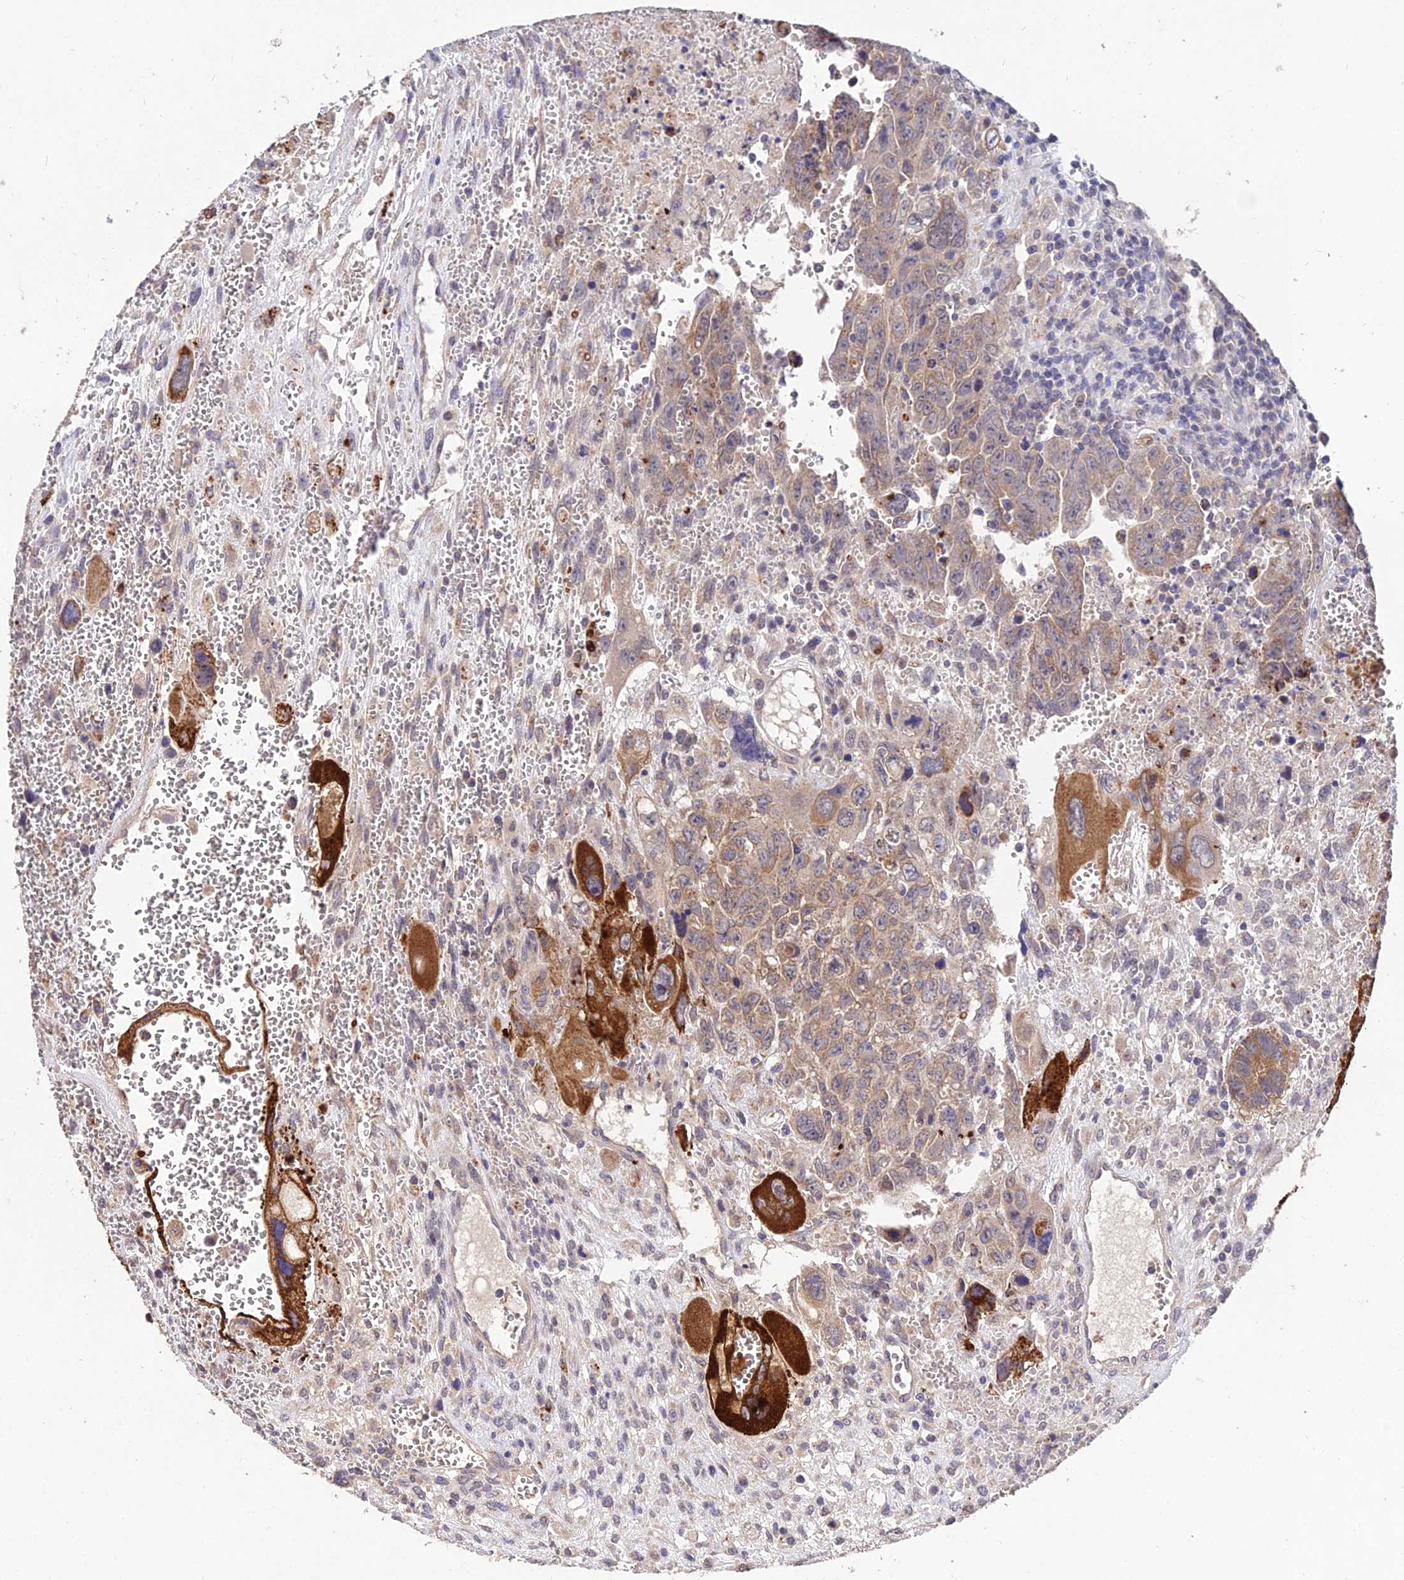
{"staining": {"intensity": "weak", "quantity": ">75%", "location": "cytoplasmic/membranous"}, "tissue": "testis cancer", "cell_type": "Tumor cells", "image_type": "cancer", "snomed": [{"axis": "morphology", "description": "Carcinoma, Embryonal, NOS"}, {"axis": "topography", "description": "Testis"}], "caption": "Brown immunohistochemical staining in testis embryonal carcinoma reveals weak cytoplasmic/membranous staining in about >75% of tumor cells.", "gene": "SDHD", "patient": {"sex": "male", "age": 28}}